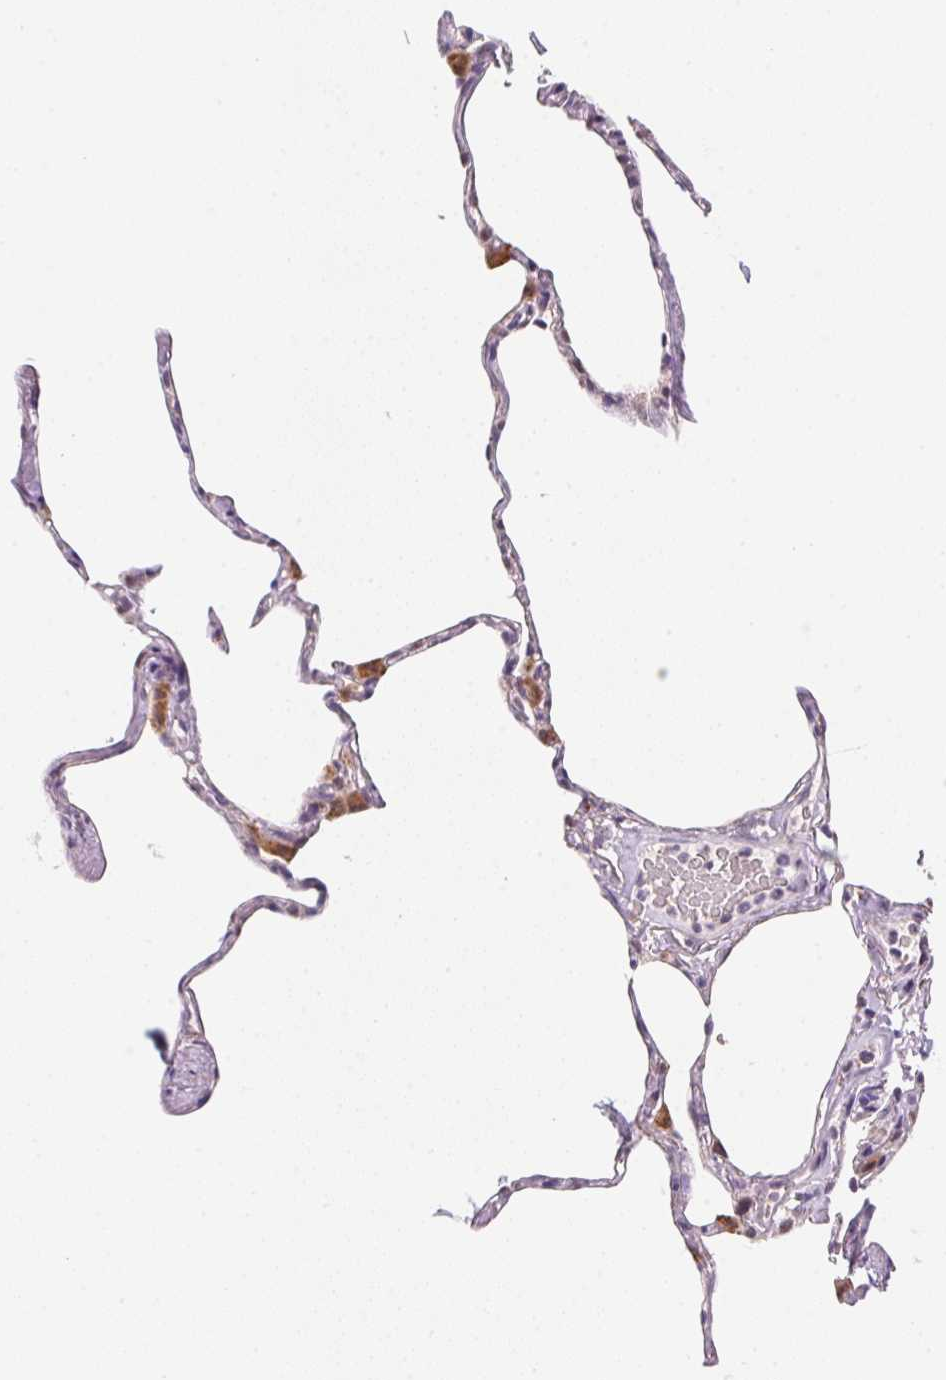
{"staining": {"intensity": "negative", "quantity": "none", "location": "none"}, "tissue": "lung", "cell_type": "Alveolar cells", "image_type": "normal", "snomed": [{"axis": "morphology", "description": "Normal tissue, NOS"}, {"axis": "topography", "description": "Lung"}], "caption": "This is an immunohistochemistry (IHC) micrograph of benign lung. There is no expression in alveolar cells.", "gene": "METTL13", "patient": {"sex": "male", "age": 65}}